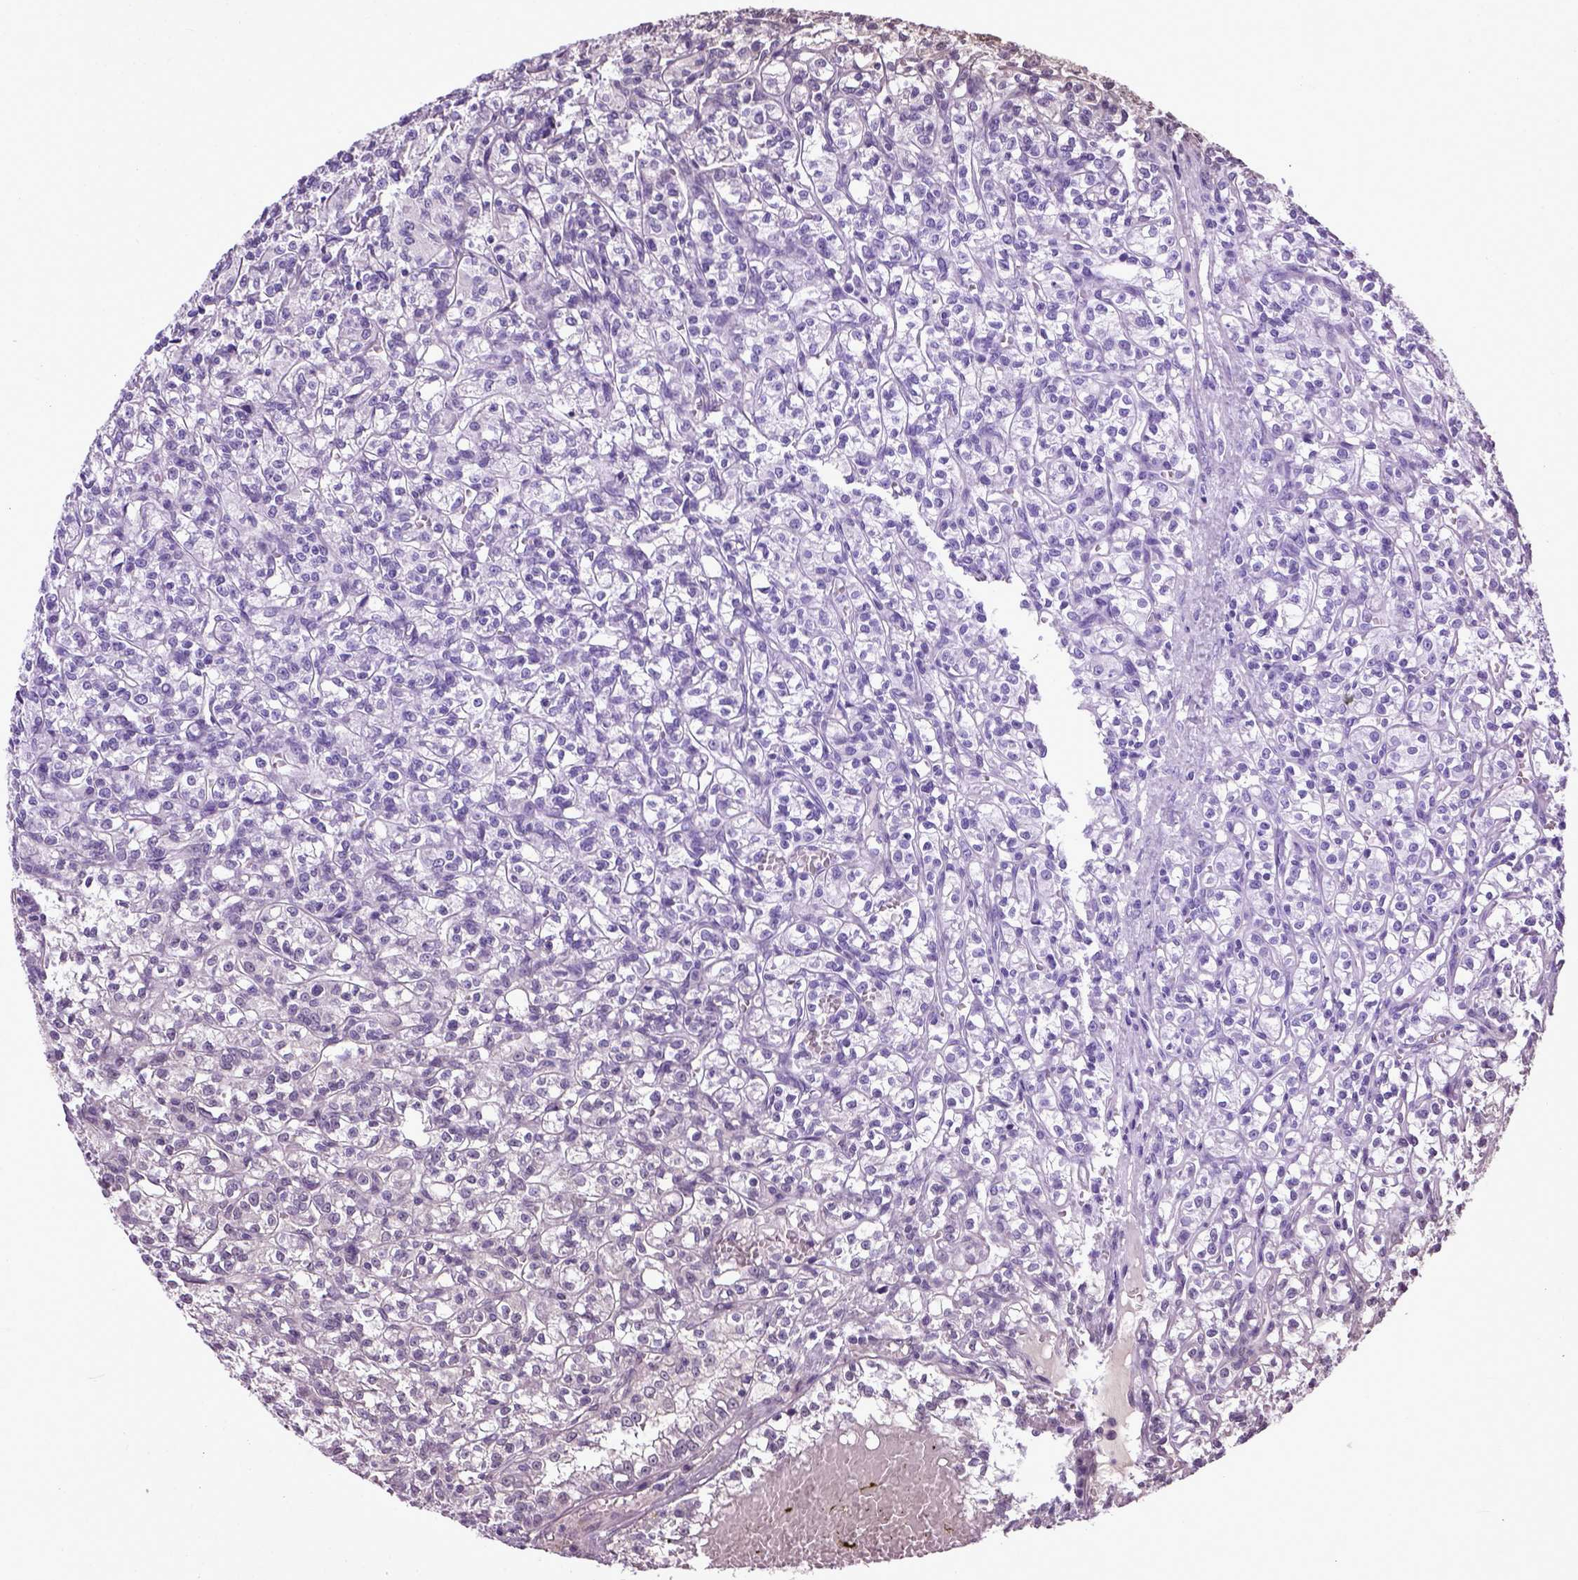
{"staining": {"intensity": "negative", "quantity": "none", "location": "none"}, "tissue": "renal cancer", "cell_type": "Tumor cells", "image_type": "cancer", "snomed": [{"axis": "morphology", "description": "Adenocarcinoma, NOS"}, {"axis": "topography", "description": "Kidney"}], "caption": "There is no significant positivity in tumor cells of adenocarcinoma (renal).", "gene": "UBA3", "patient": {"sex": "male", "age": 36}}